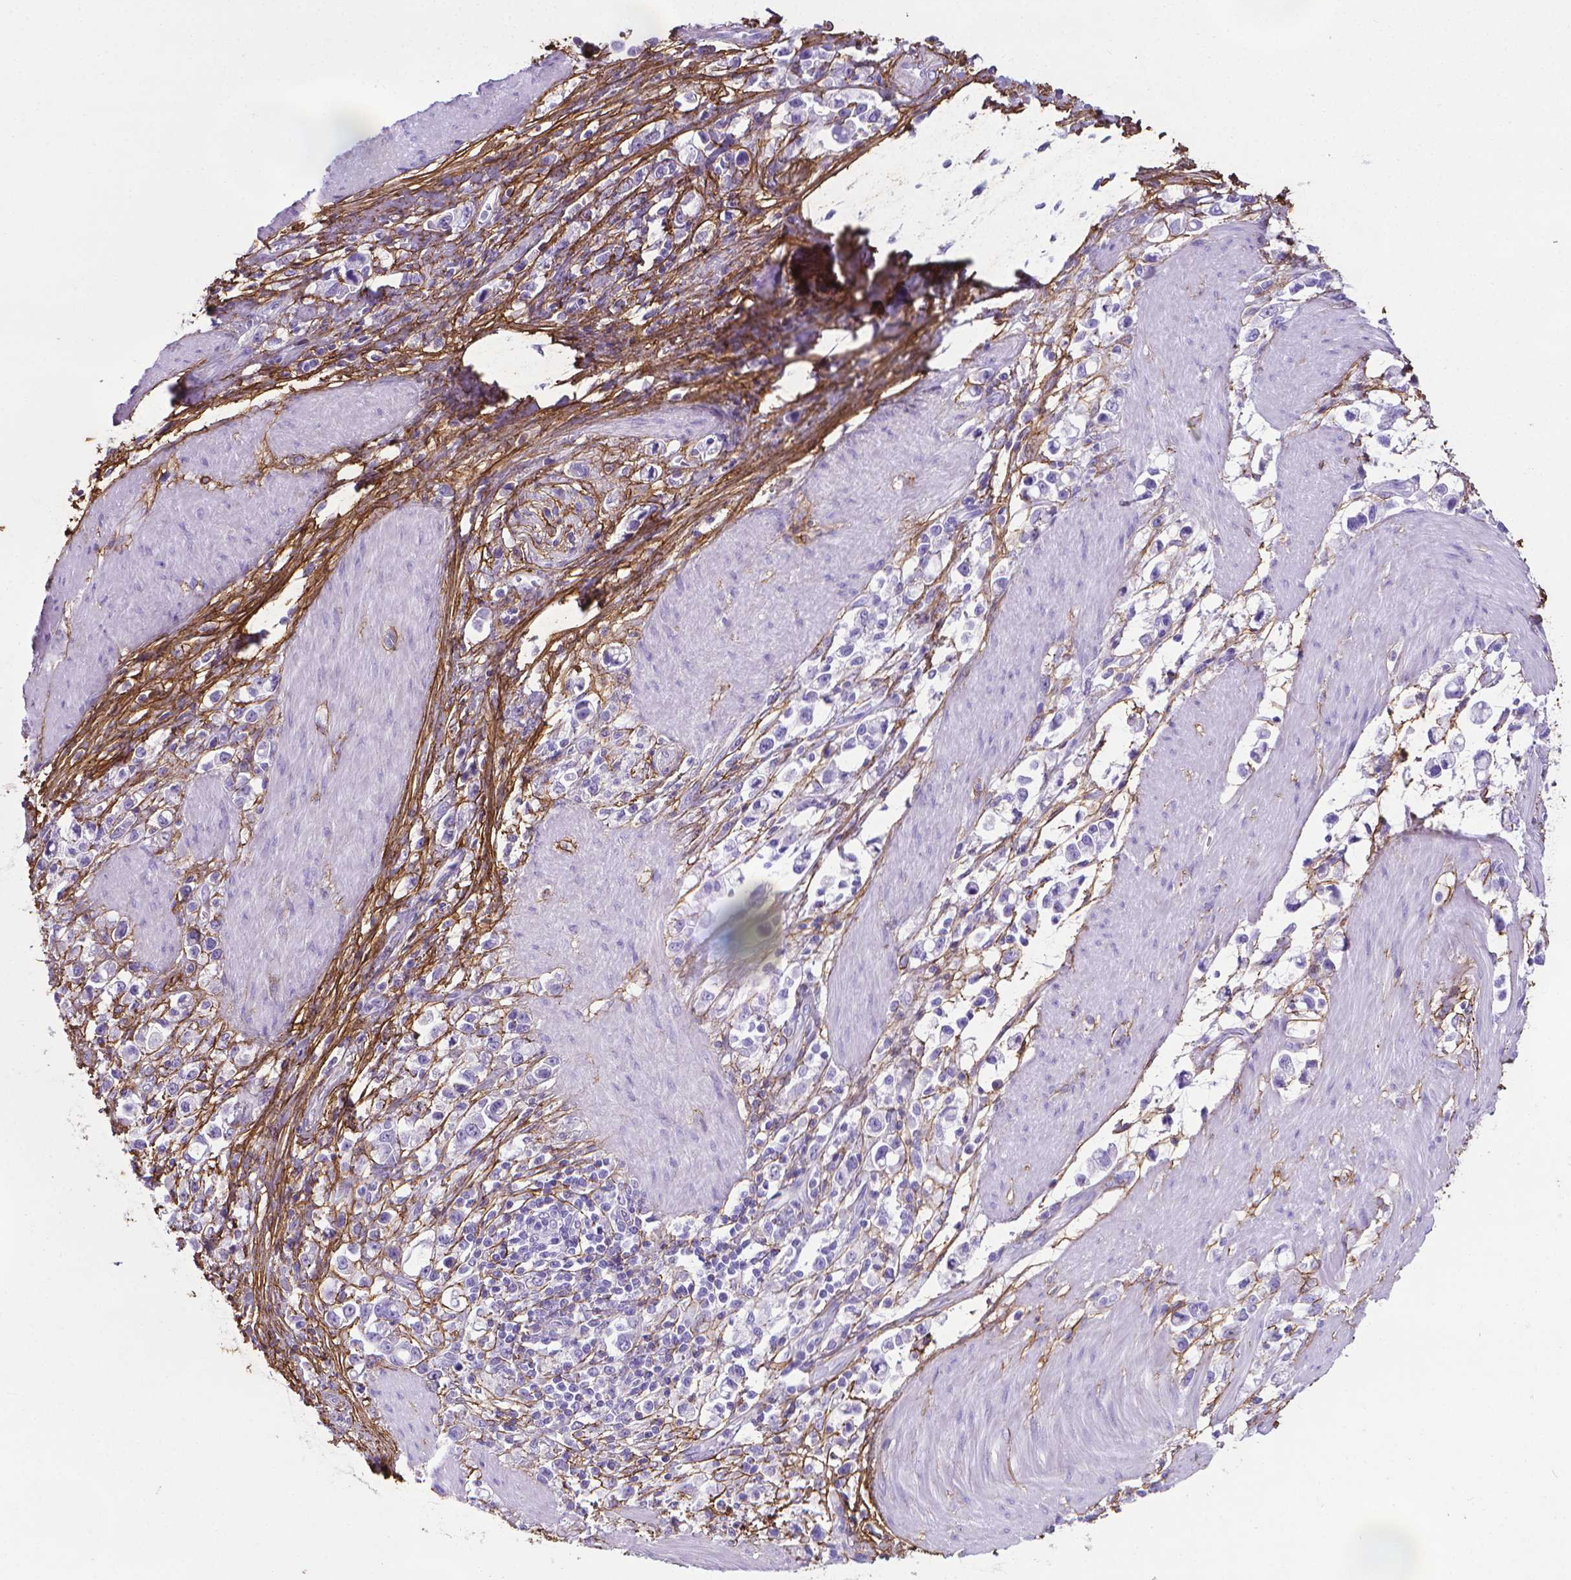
{"staining": {"intensity": "negative", "quantity": "none", "location": "none"}, "tissue": "stomach cancer", "cell_type": "Tumor cells", "image_type": "cancer", "snomed": [{"axis": "morphology", "description": "Adenocarcinoma, NOS"}, {"axis": "topography", "description": "Stomach"}], "caption": "Tumor cells show no significant expression in stomach adenocarcinoma.", "gene": "MFAP2", "patient": {"sex": "male", "age": 63}}